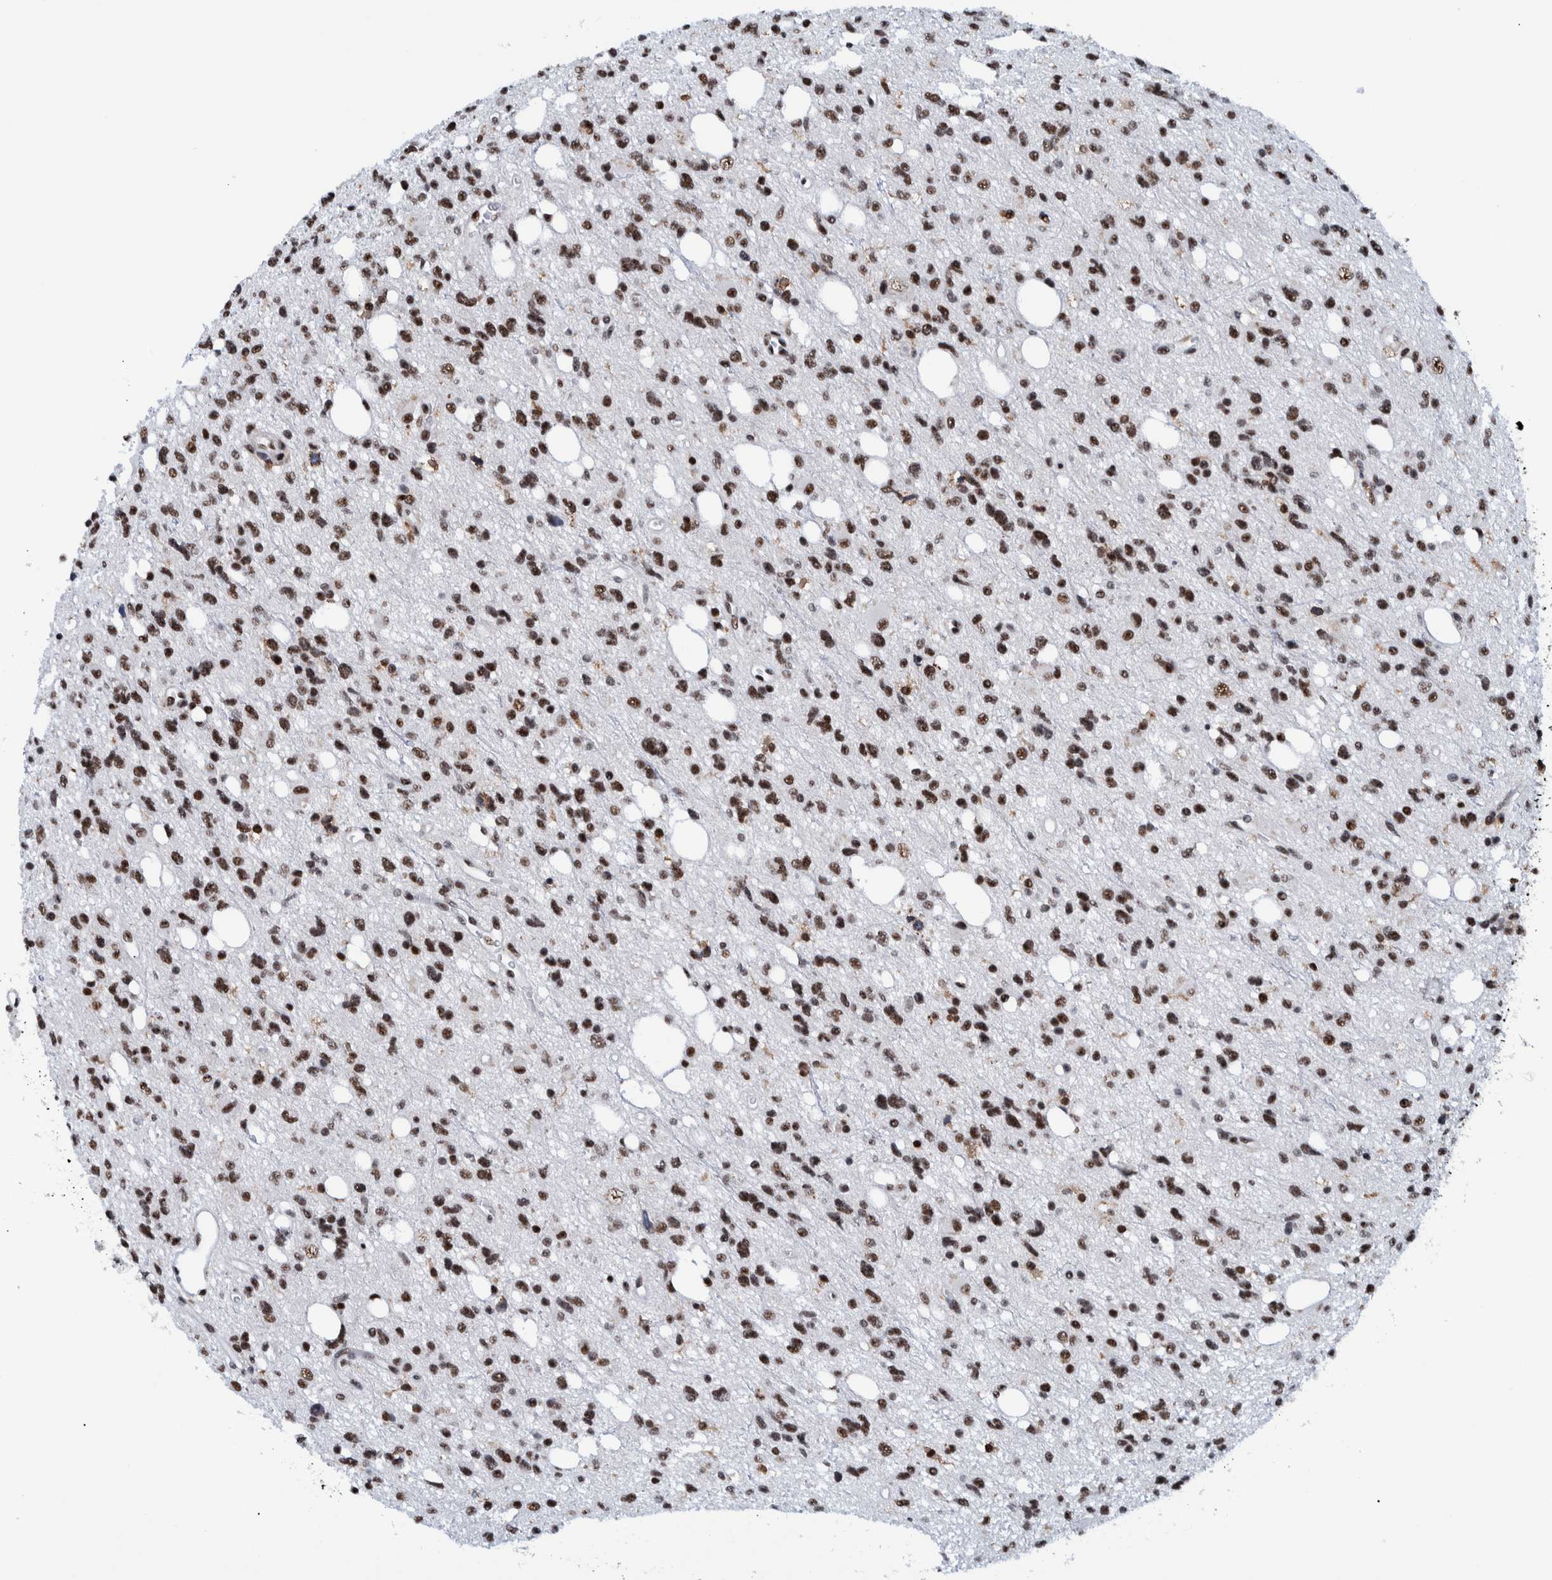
{"staining": {"intensity": "strong", "quantity": ">75%", "location": "nuclear"}, "tissue": "glioma", "cell_type": "Tumor cells", "image_type": "cancer", "snomed": [{"axis": "morphology", "description": "Glioma, malignant, High grade"}, {"axis": "topography", "description": "Brain"}], "caption": "Immunohistochemistry of glioma exhibits high levels of strong nuclear staining in approximately >75% of tumor cells.", "gene": "EFTUD2", "patient": {"sex": "female", "age": 62}}